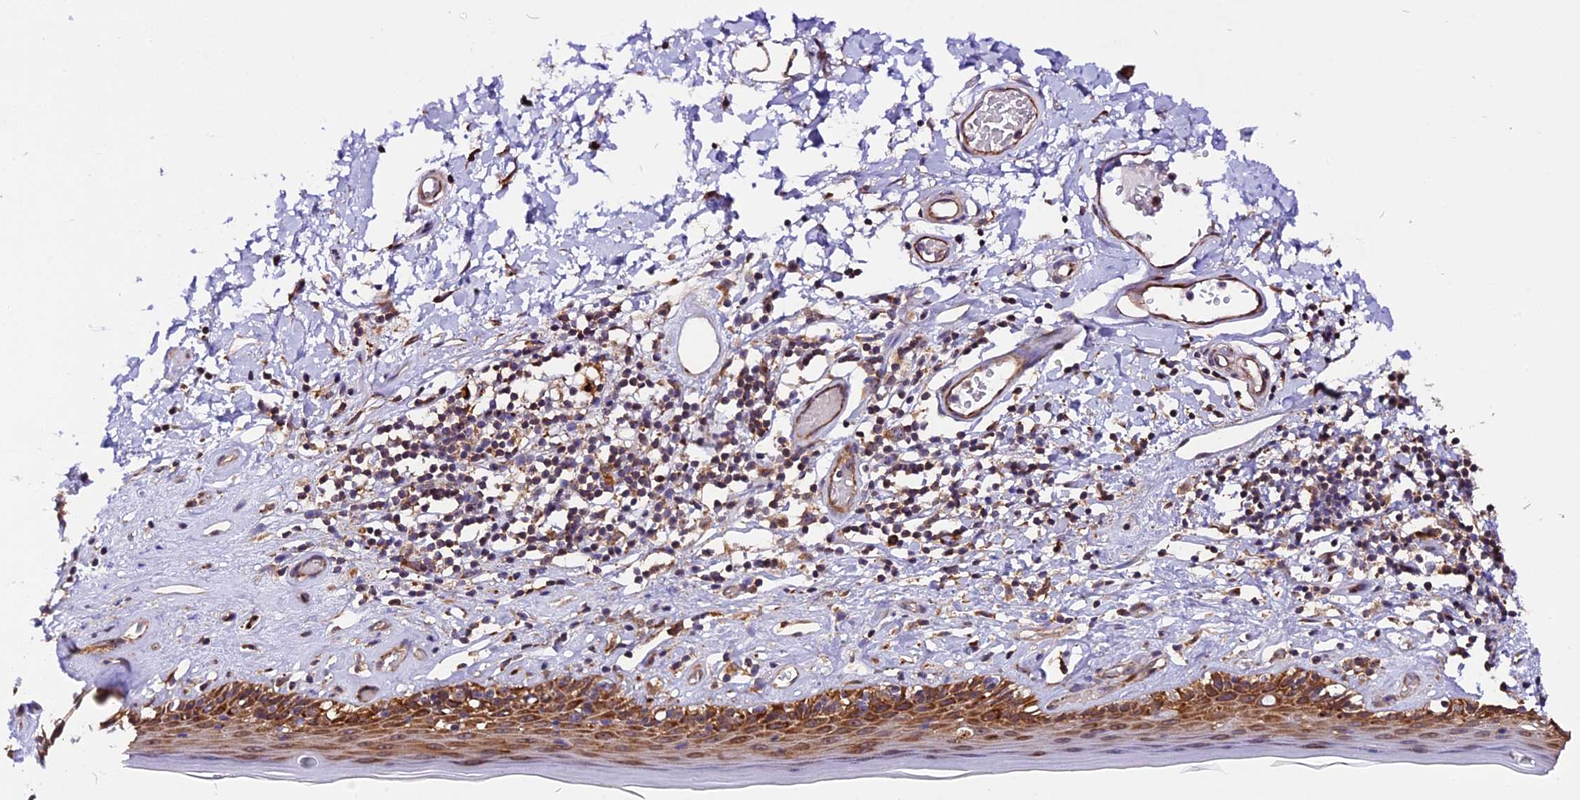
{"staining": {"intensity": "strong", "quantity": ">75%", "location": "cytoplasmic/membranous"}, "tissue": "skin", "cell_type": "Epidermal cells", "image_type": "normal", "snomed": [{"axis": "morphology", "description": "Normal tissue, NOS"}, {"axis": "topography", "description": "Adipose tissue"}, {"axis": "topography", "description": "Vascular tissue"}, {"axis": "topography", "description": "Vulva"}, {"axis": "topography", "description": "Peripheral nerve tissue"}], "caption": "This micrograph displays immunohistochemistry staining of unremarkable skin, with high strong cytoplasmic/membranous expression in approximately >75% of epidermal cells.", "gene": "GNPTAB", "patient": {"sex": "female", "age": 86}}